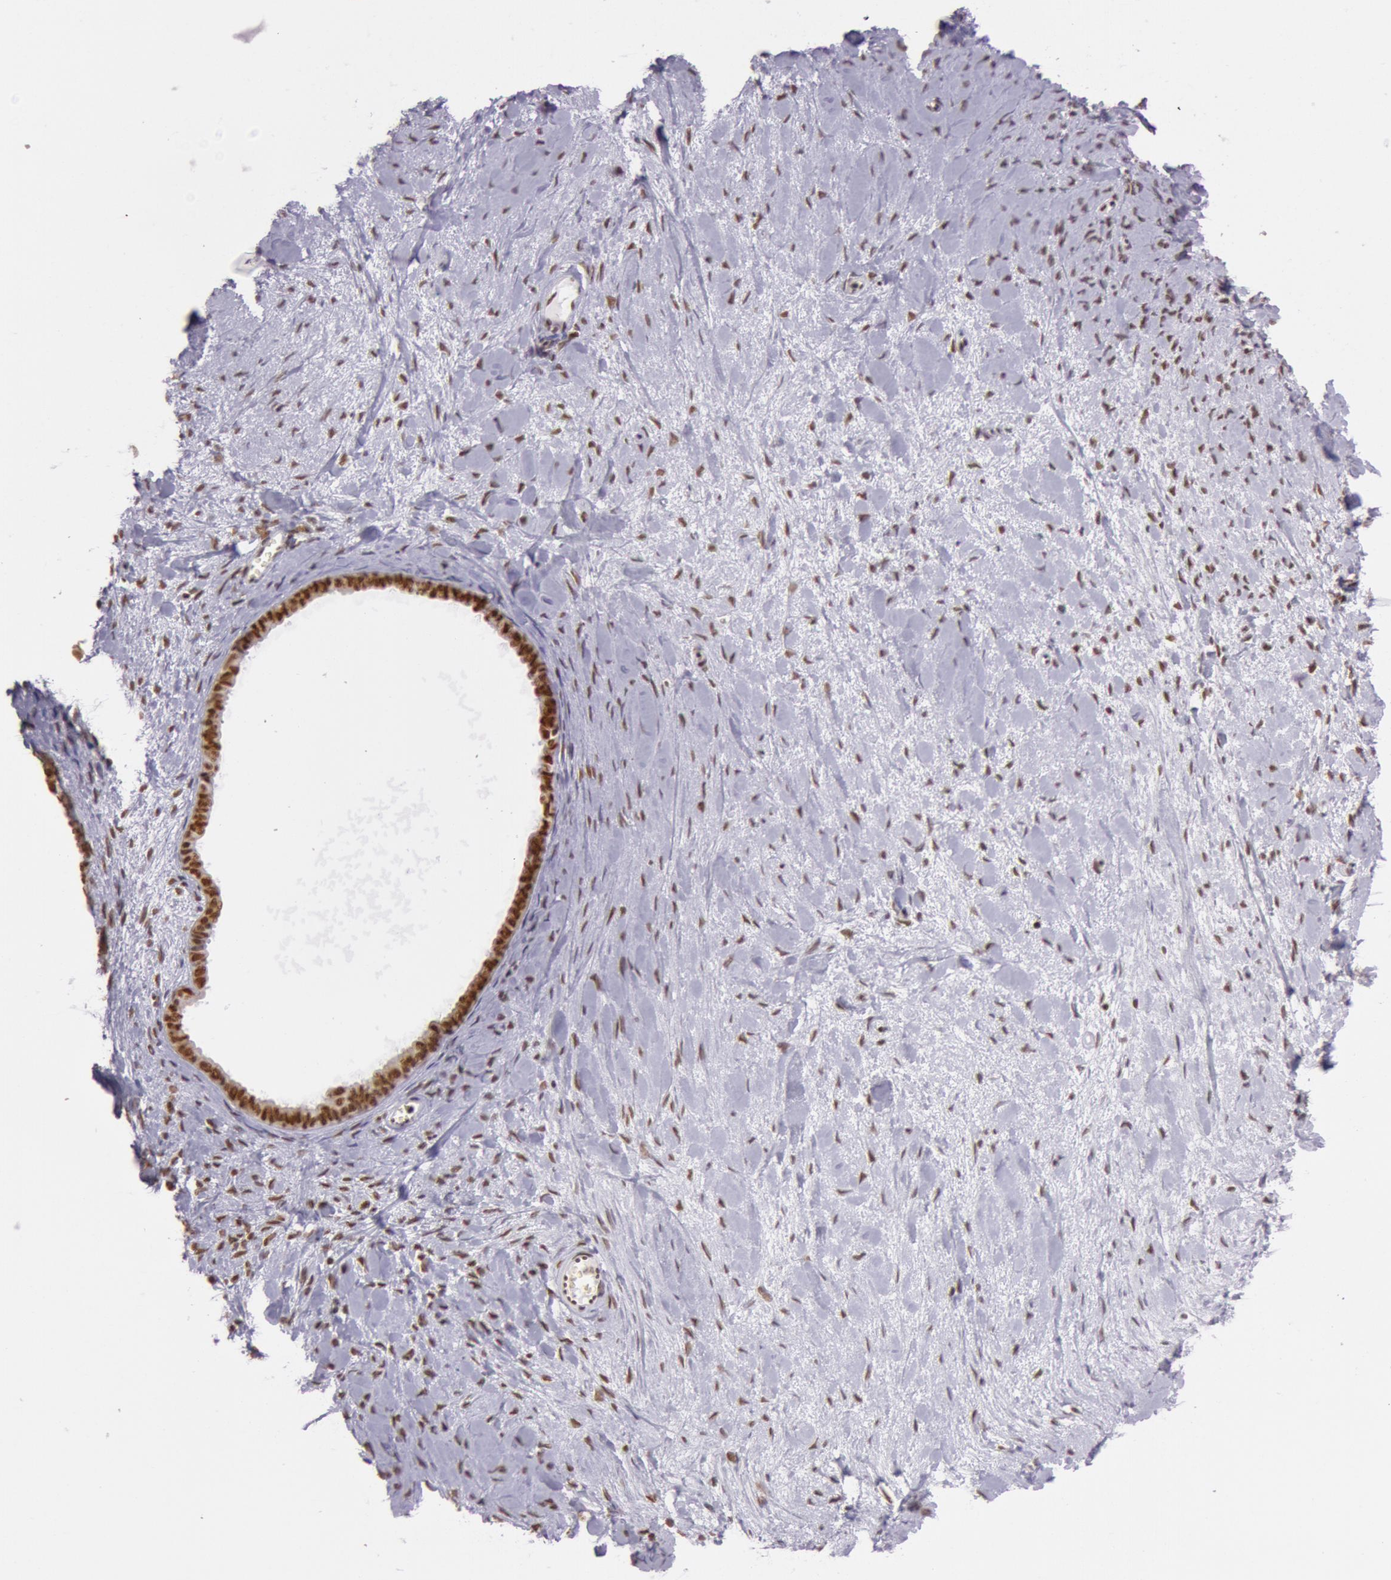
{"staining": {"intensity": "strong", "quantity": ">75%", "location": "nuclear"}, "tissue": "ovarian cancer", "cell_type": "Tumor cells", "image_type": "cancer", "snomed": [{"axis": "morphology", "description": "Cystadenocarcinoma, serous, NOS"}, {"axis": "topography", "description": "Ovary"}], "caption": "A histopathology image of serous cystadenocarcinoma (ovarian) stained for a protein shows strong nuclear brown staining in tumor cells. Using DAB (brown) and hematoxylin (blue) stains, captured at high magnification using brightfield microscopy.", "gene": "NBN", "patient": {"sex": "female", "age": 71}}